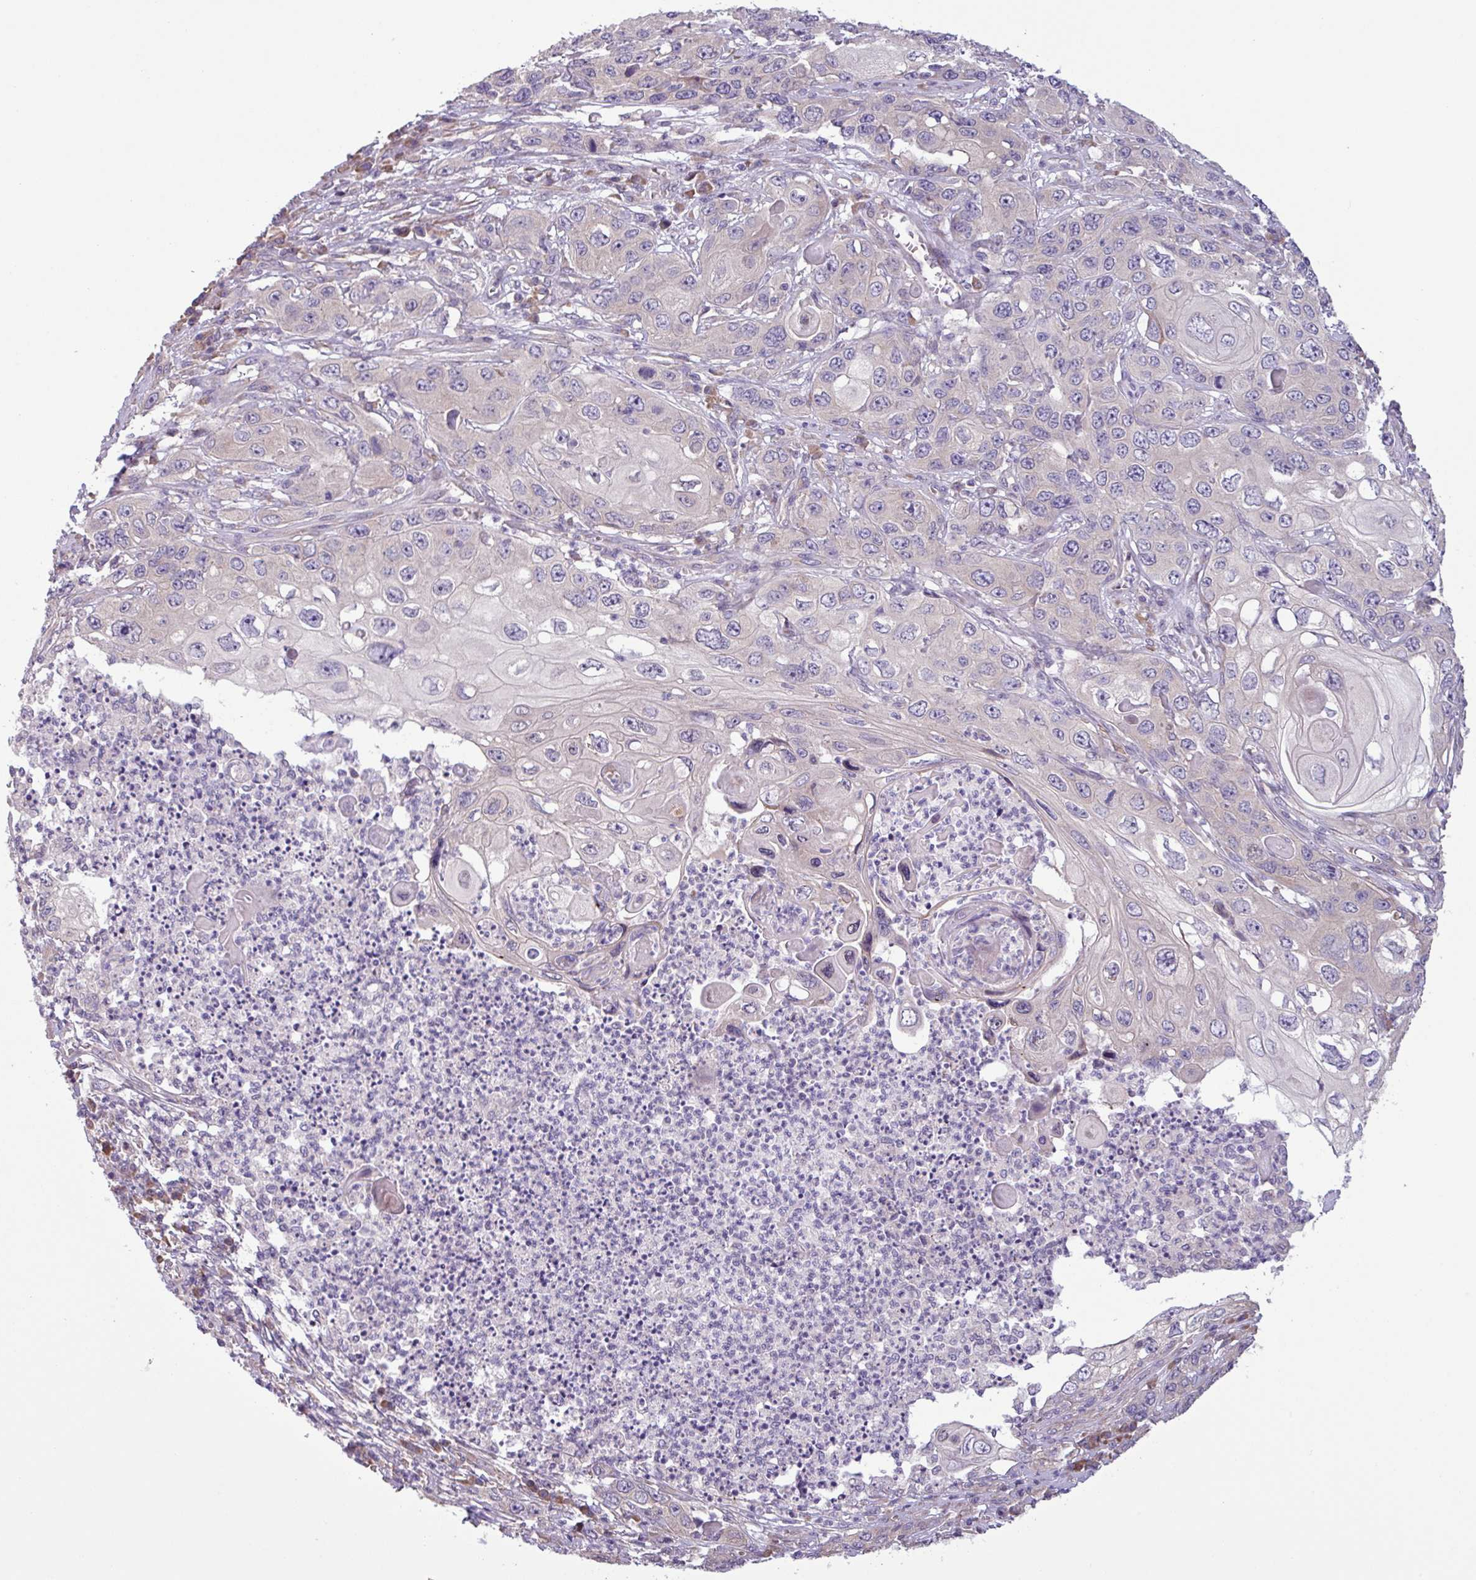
{"staining": {"intensity": "negative", "quantity": "none", "location": "none"}, "tissue": "skin cancer", "cell_type": "Tumor cells", "image_type": "cancer", "snomed": [{"axis": "morphology", "description": "Squamous cell carcinoma, NOS"}, {"axis": "topography", "description": "Skin"}], "caption": "Immunohistochemistry photomicrograph of neoplastic tissue: human squamous cell carcinoma (skin) stained with DAB reveals no significant protein expression in tumor cells.", "gene": "C20orf27", "patient": {"sex": "male", "age": 55}}